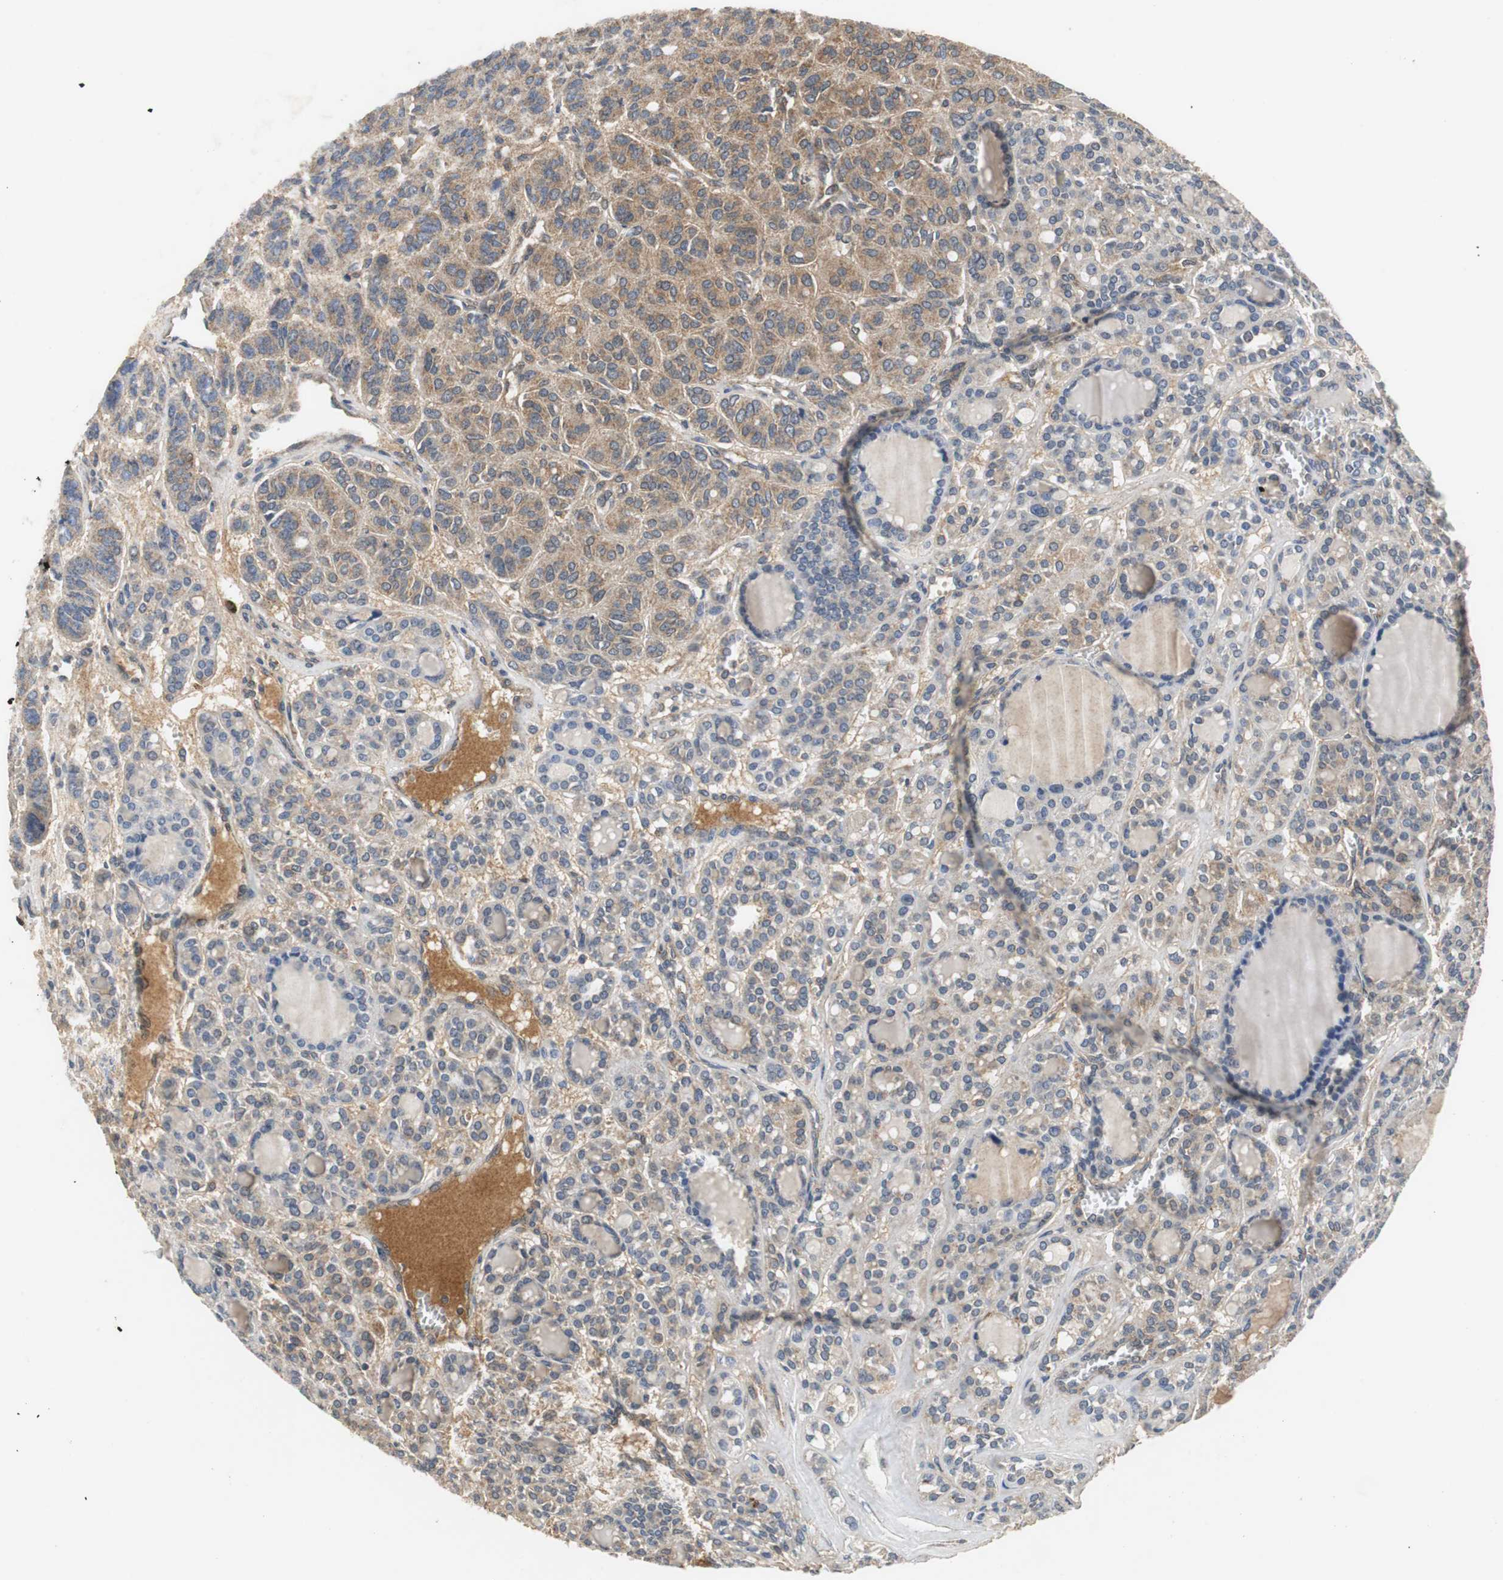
{"staining": {"intensity": "moderate", "quantity": ">75%", "location": "cytoplasmic/membranous"}, "tissue": "thyroid cancer", "cell_type": "Tumor cells", "image_type": "cancer", "snomed": [{"axis": "morphology", "description": "Follicular adenoma carcinoma, NOS"}, {"axis": "topography", "description": "Thyroid gland"}], "caption": "Brown immunohistochemical staining in human thyroid follicular adenoma carcinoma reveals moderate cytoplasmic/membranous staining in approximately >75% of tumor cells. (DAB (3,3'-diaminobenzidine) IHC, brown staining for protein, blue staining for nuclei).", "gene": "VBP1", "patient": {"sex": "female", "age": 71}}